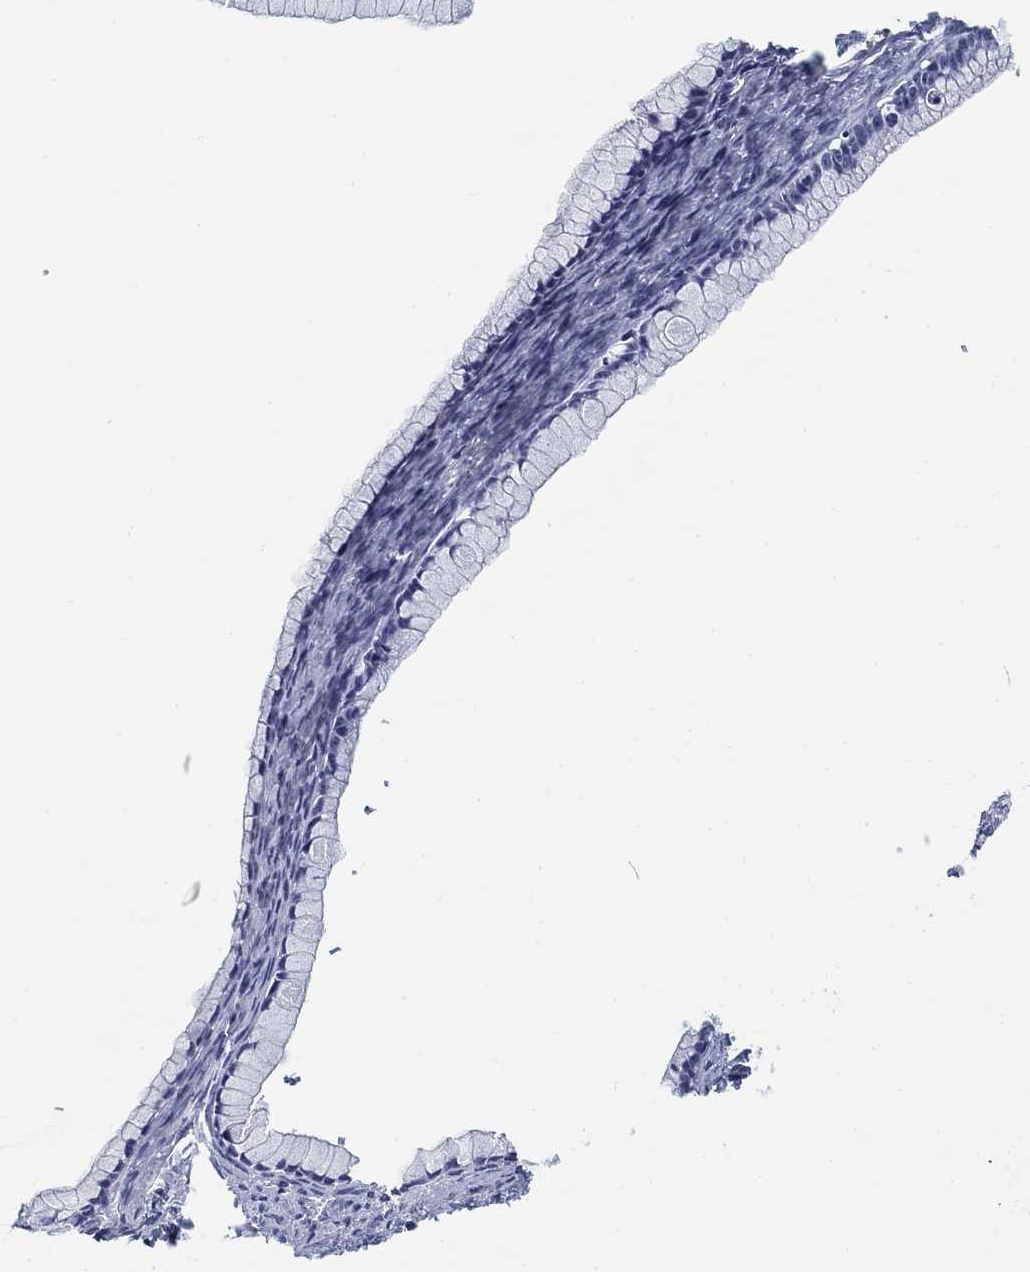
{"staining": {"intensity": "negative", "quantity": "none", "location": "none"}, "tissue": "ovarian cancer", "cell_type": "Tumor cells", "image_type": "cancer", "snomed": [{"axis": "morphology", "description": "Cystadenocarcinoma, mucinous, NOS"}, {"axis": "topography", "description": "Ovary"}], "caption": "Immunohistochemistry (IHC) image of neoplastic tissue: human ovarian cancer stained with DAB (3,3'-diaminobenzidine) displays no significant protein expression in tumor cells.", "gene": "SLC2A5", "patient": {"sex": "female", "age": 41}}